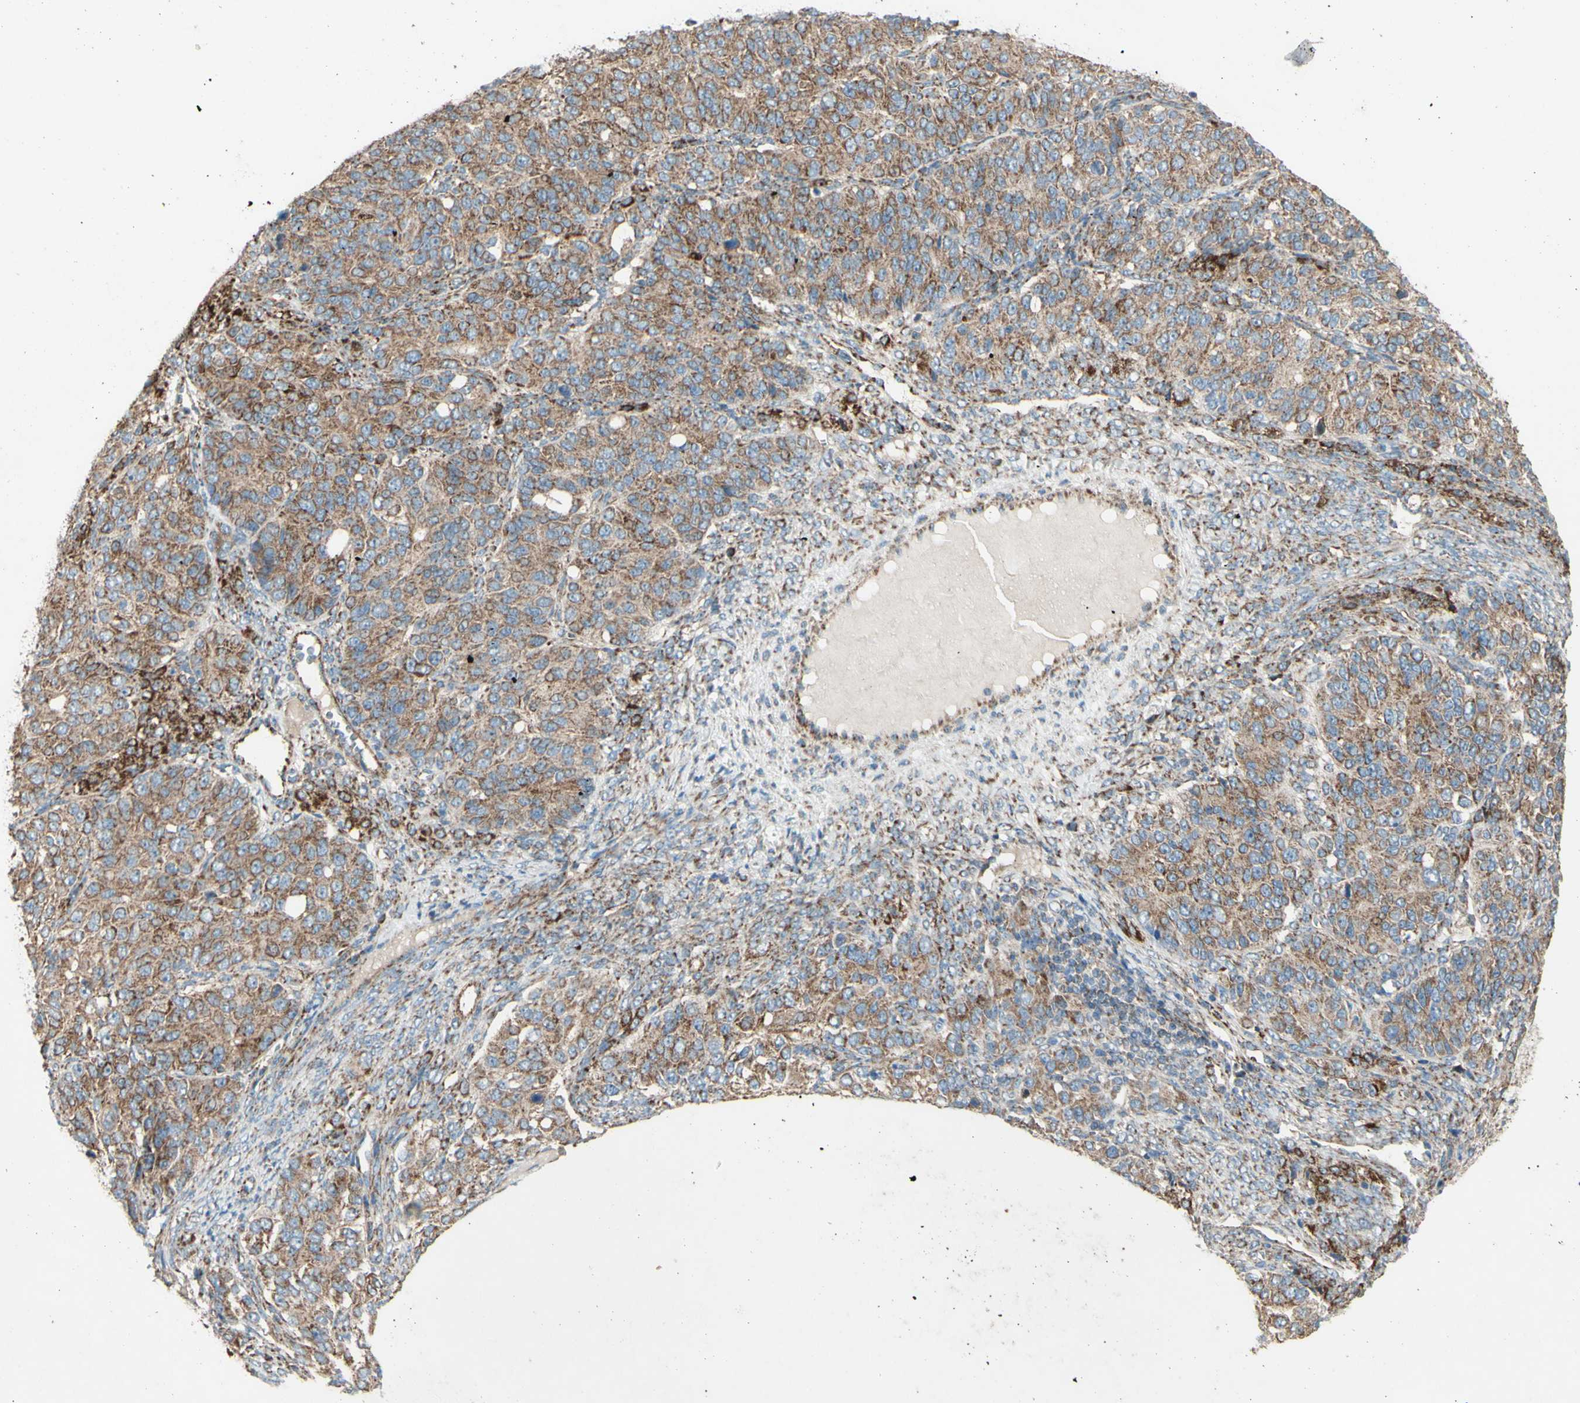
{"staining": {"intensity": "moderate", "quantity": ">75%", "location": "cytoplasmic/membranous"}, "tissue": "ovarian cancer", "cell_type": "Tumor cells", "image_type": "cancer", "snomed": [{"axis": "morphology", "description": "Carcinoma, endometroid"}, {"axis": "topography", "description": "Ovary"}], "caption": "Immunohistochemistry of ovarian cancer (endometroid carcinoma) exhibits medium levels of moderate cytoplasmic/membranous expression in about >75% of tumor cells.", "gene": "RHOT1", "patient": {"sex": "female", "age": 51}}